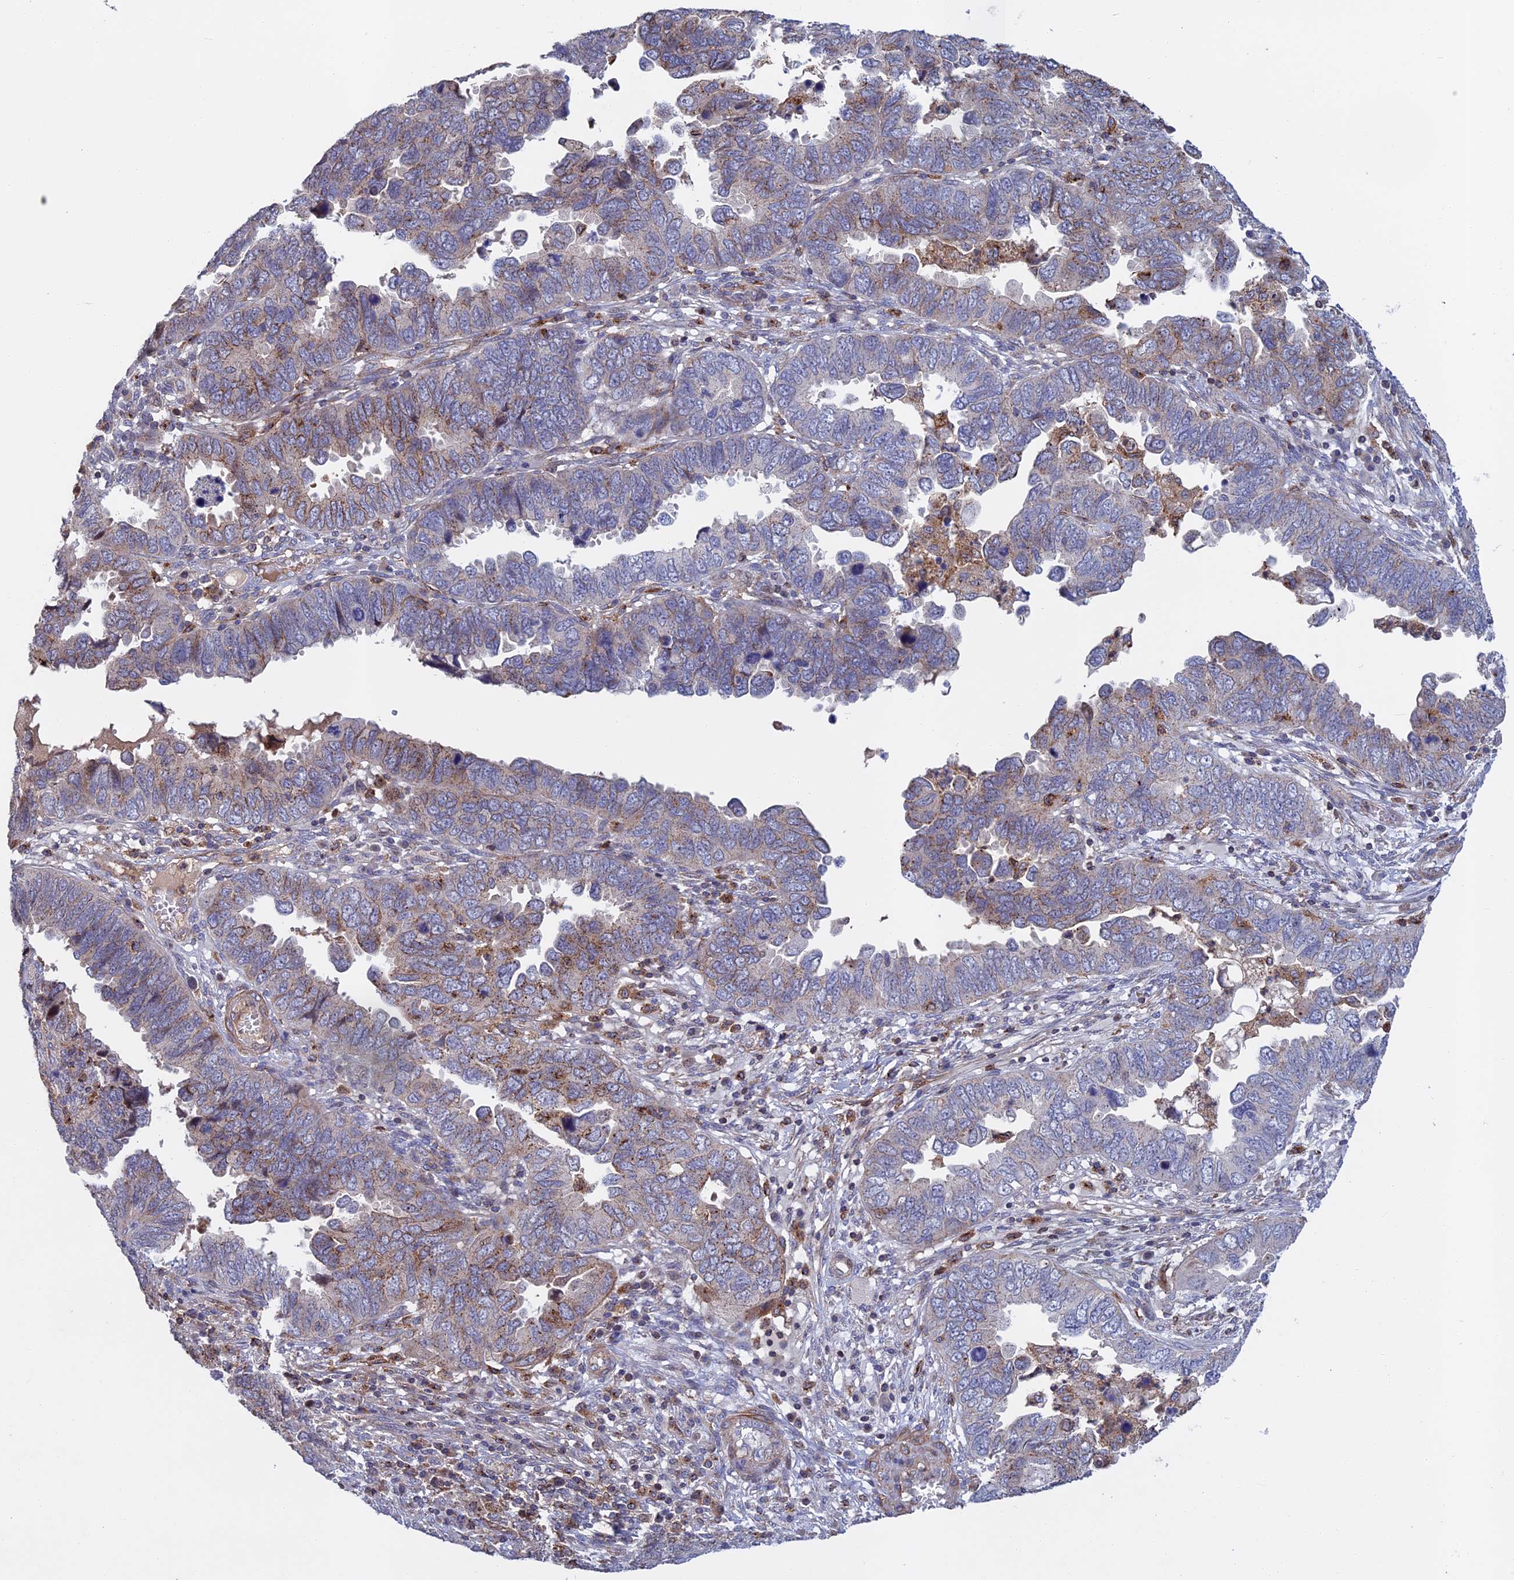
{"staining": {"intensity": "weak", "quantity": "<25%", "location": "cytoplasmic/membranous"}, "tissue": "endometrial cancer", "cell_type": "Tumor cells", "image_type": "cancer", "snomed": [{"axis": "morphology", "description": "Adenocarcinoma, NOS"}, {"axis": "topography", "description": "Endometrium"}], "caption": "Photomicrograph shows no protein positivity in tumor cells of endometrial adenocarcinoma tissue.", "gene": "LYPD5", "patient": {"sex": "female", "age": 79}}